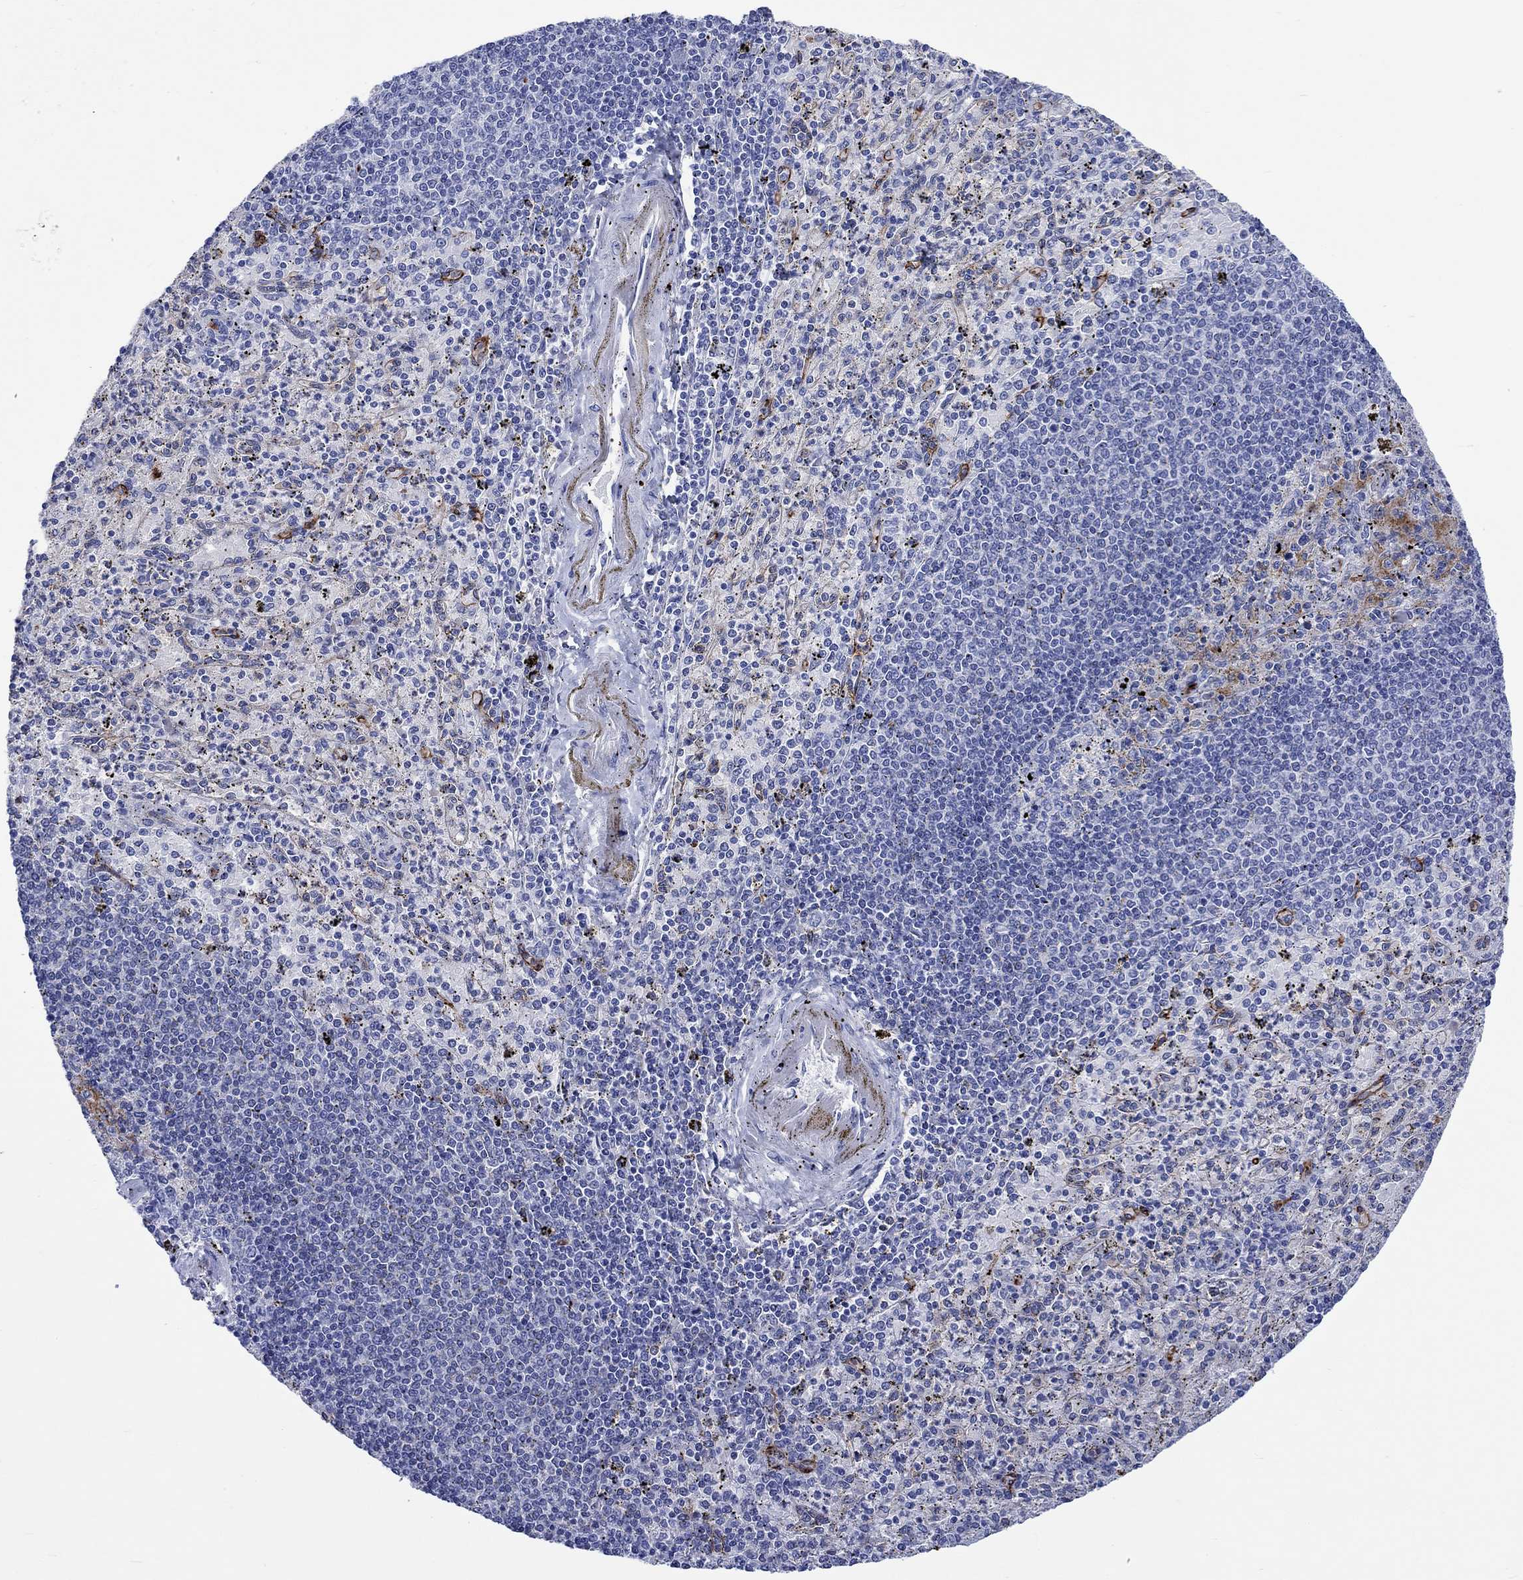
{"staining": {"intensity": "moderate", "quantity": "25%-75%", "location": "cytoplasmic/membranous"}, "tissue": "spleen", "cell_type": "Cells in red pulp", "image_type": "normal", "snomed": [{"axis": "morphology", "description": "Normal tissue, NOS"}, {"axis": "topography", "description": "Spleen"}], "caption": "DAB immunohistochemical staining of normal spleen demonstrates moderate cytoplasmic/membranous protein staining in approximately 25%-75% of cells in red pulp. The protein of interest is stained brown, and the nuclei are stained in blue (DAB (3,3'-diaminobenzidine) IHC with brightfield microscopy, high magnification).", "gene": "CACNG3", "patient": {"sex": "male", "age": 60}}